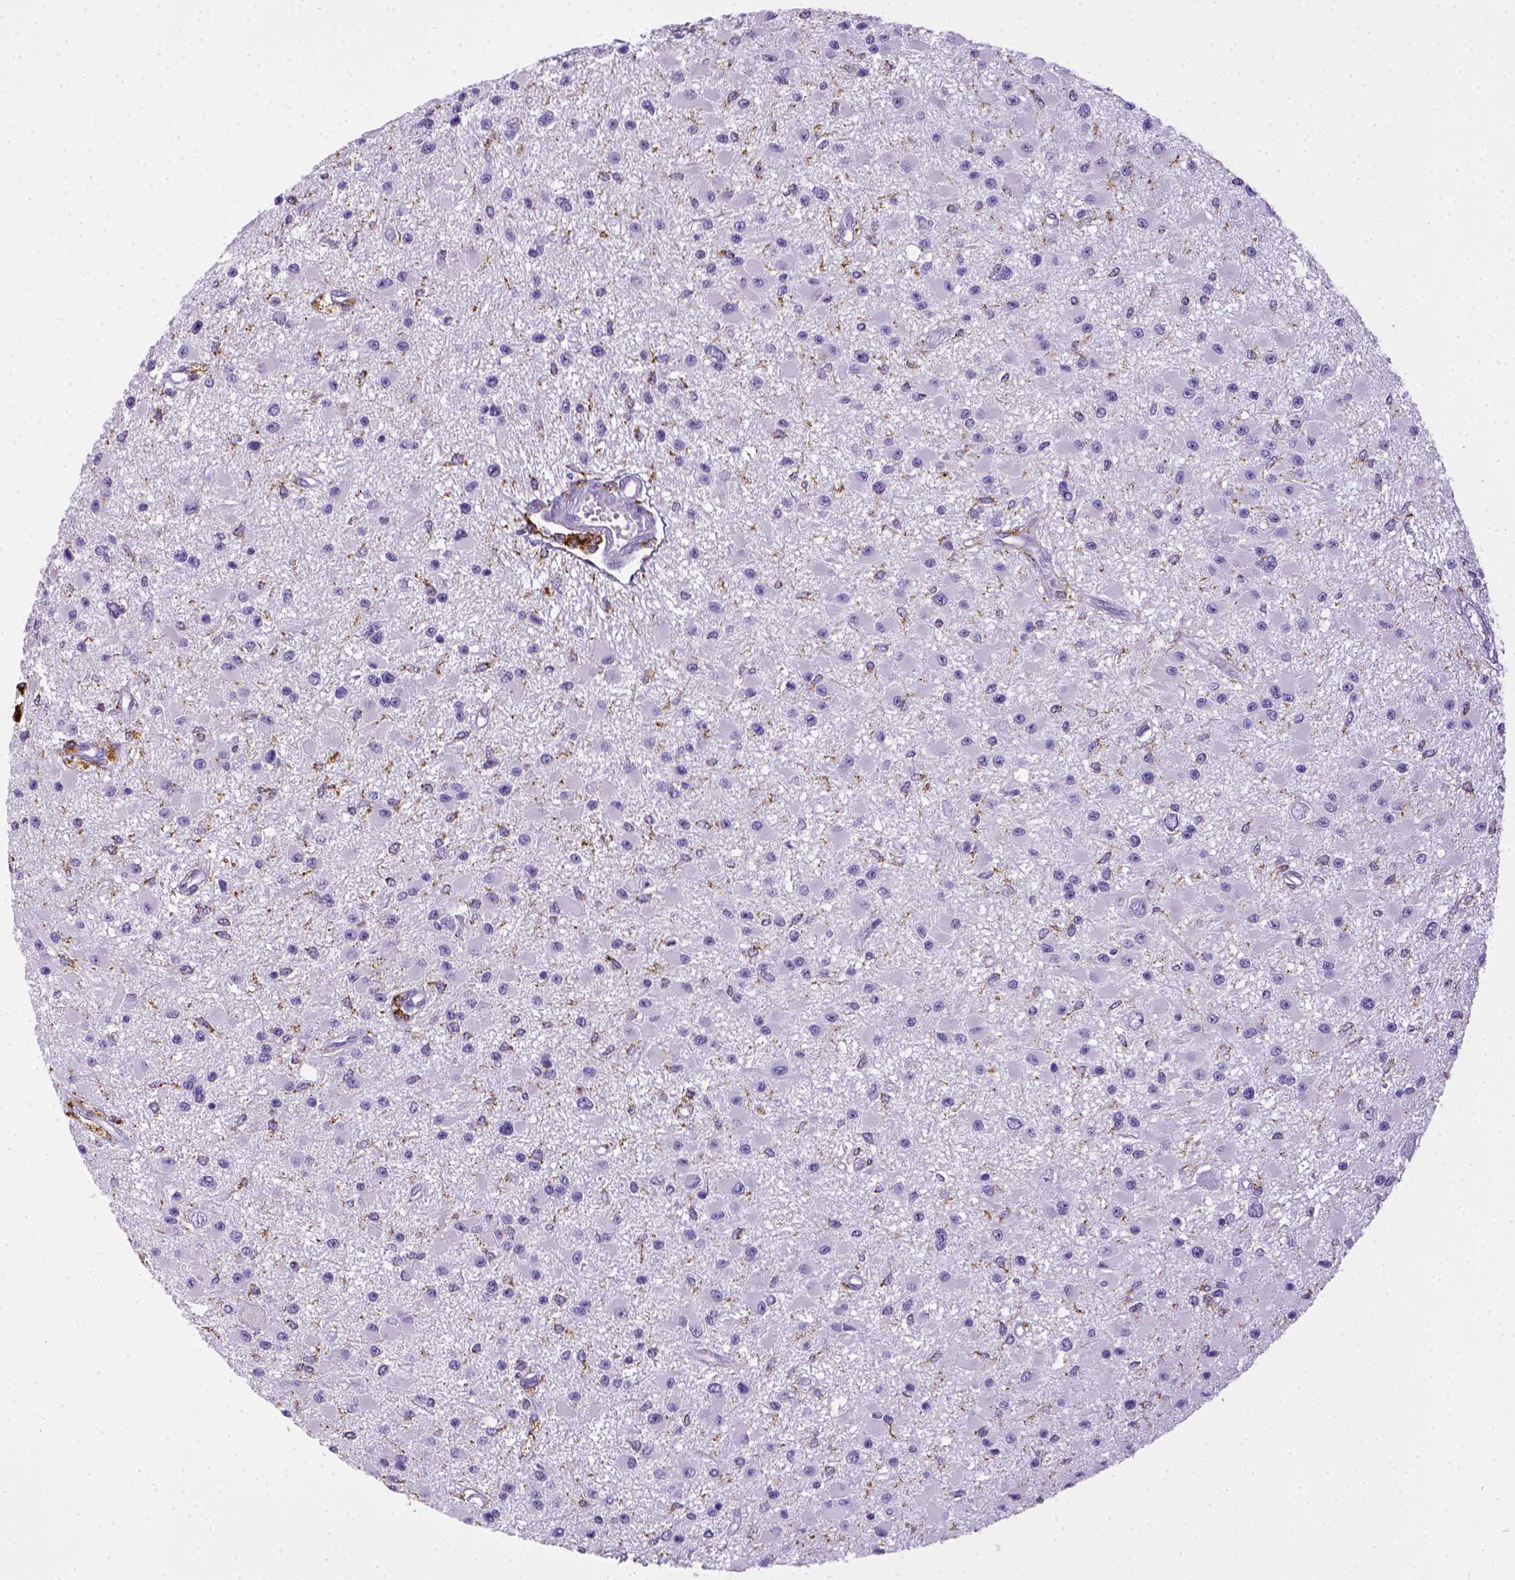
{"staining": {"intensity": "negative", "quantity": "none", "location": "none"}, "tissue": "glioma", "cell_type": "Tumor cells", "image_type": "cancer", "snomed": [{"axis": "morphology", "description": "Glioma, malignant, High grade"}, {"axis": "topography", "description": "Brain"}], "caption": "High-grade glioma (malignant) was stained to show a protein in brown. There is no significant staining in tumor cells.", "gene": "CD68", "patient": {"sex": "male", "age": 54}}